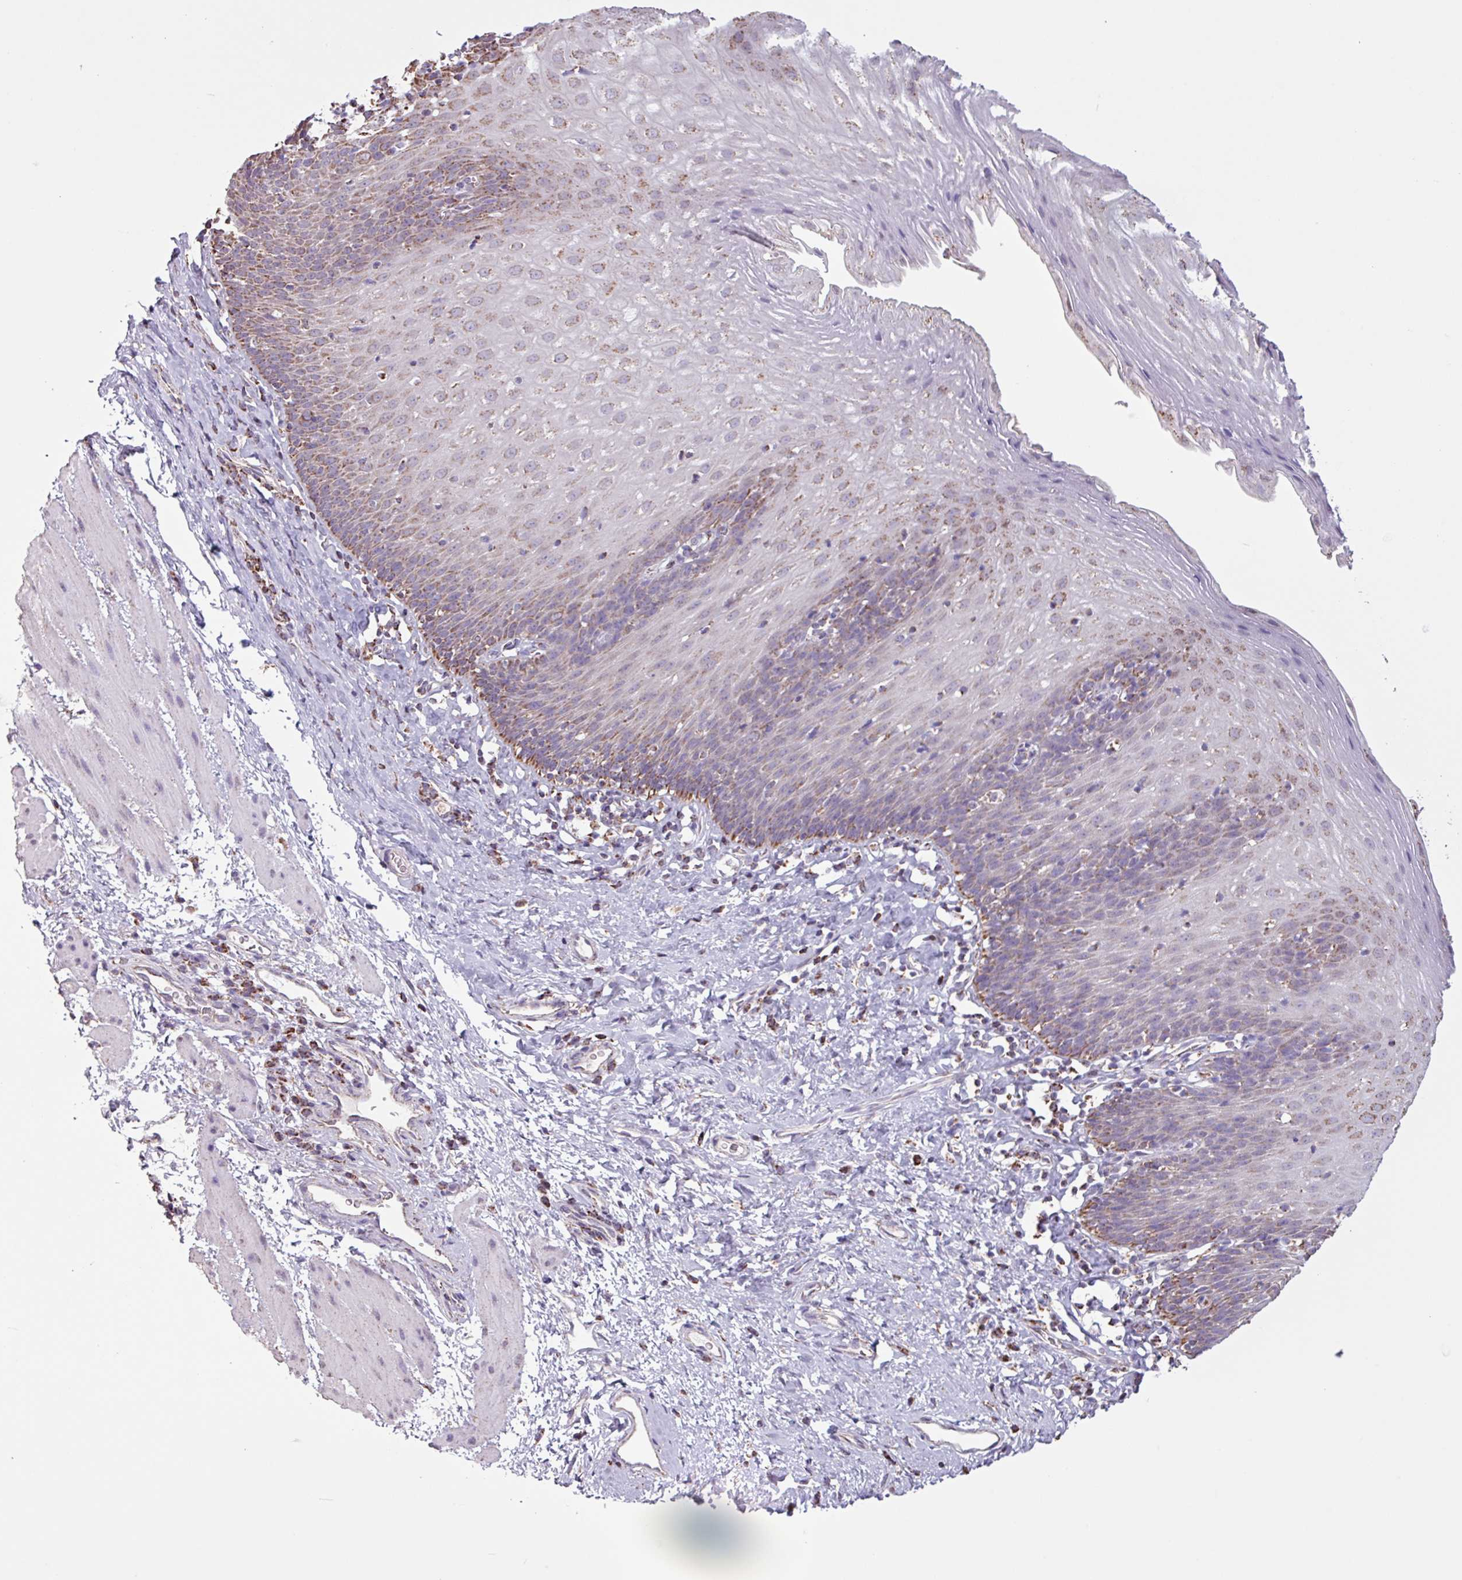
{"staining": {"intensity": "strong", "quantity": "25%-75%", "location": "cytoplasmic/membranous"}, "tissue": "esophagus", "cell_type": "Squamous epithelial cells", "image_type": "normal", "snomed": [{"axis": "morphology", "description": "Normal tissue, NOS"}, {"axis": "topography", "description": "Esophagus"}], "caption": "Human esophagus stained for a protein (brown) displays strong cytoplasmic/membranous positive expression in approximately 25%-75% of squamous epithelial cells.", "gene": "ALG8", "patient": {"sex": "female", "age": 61}}